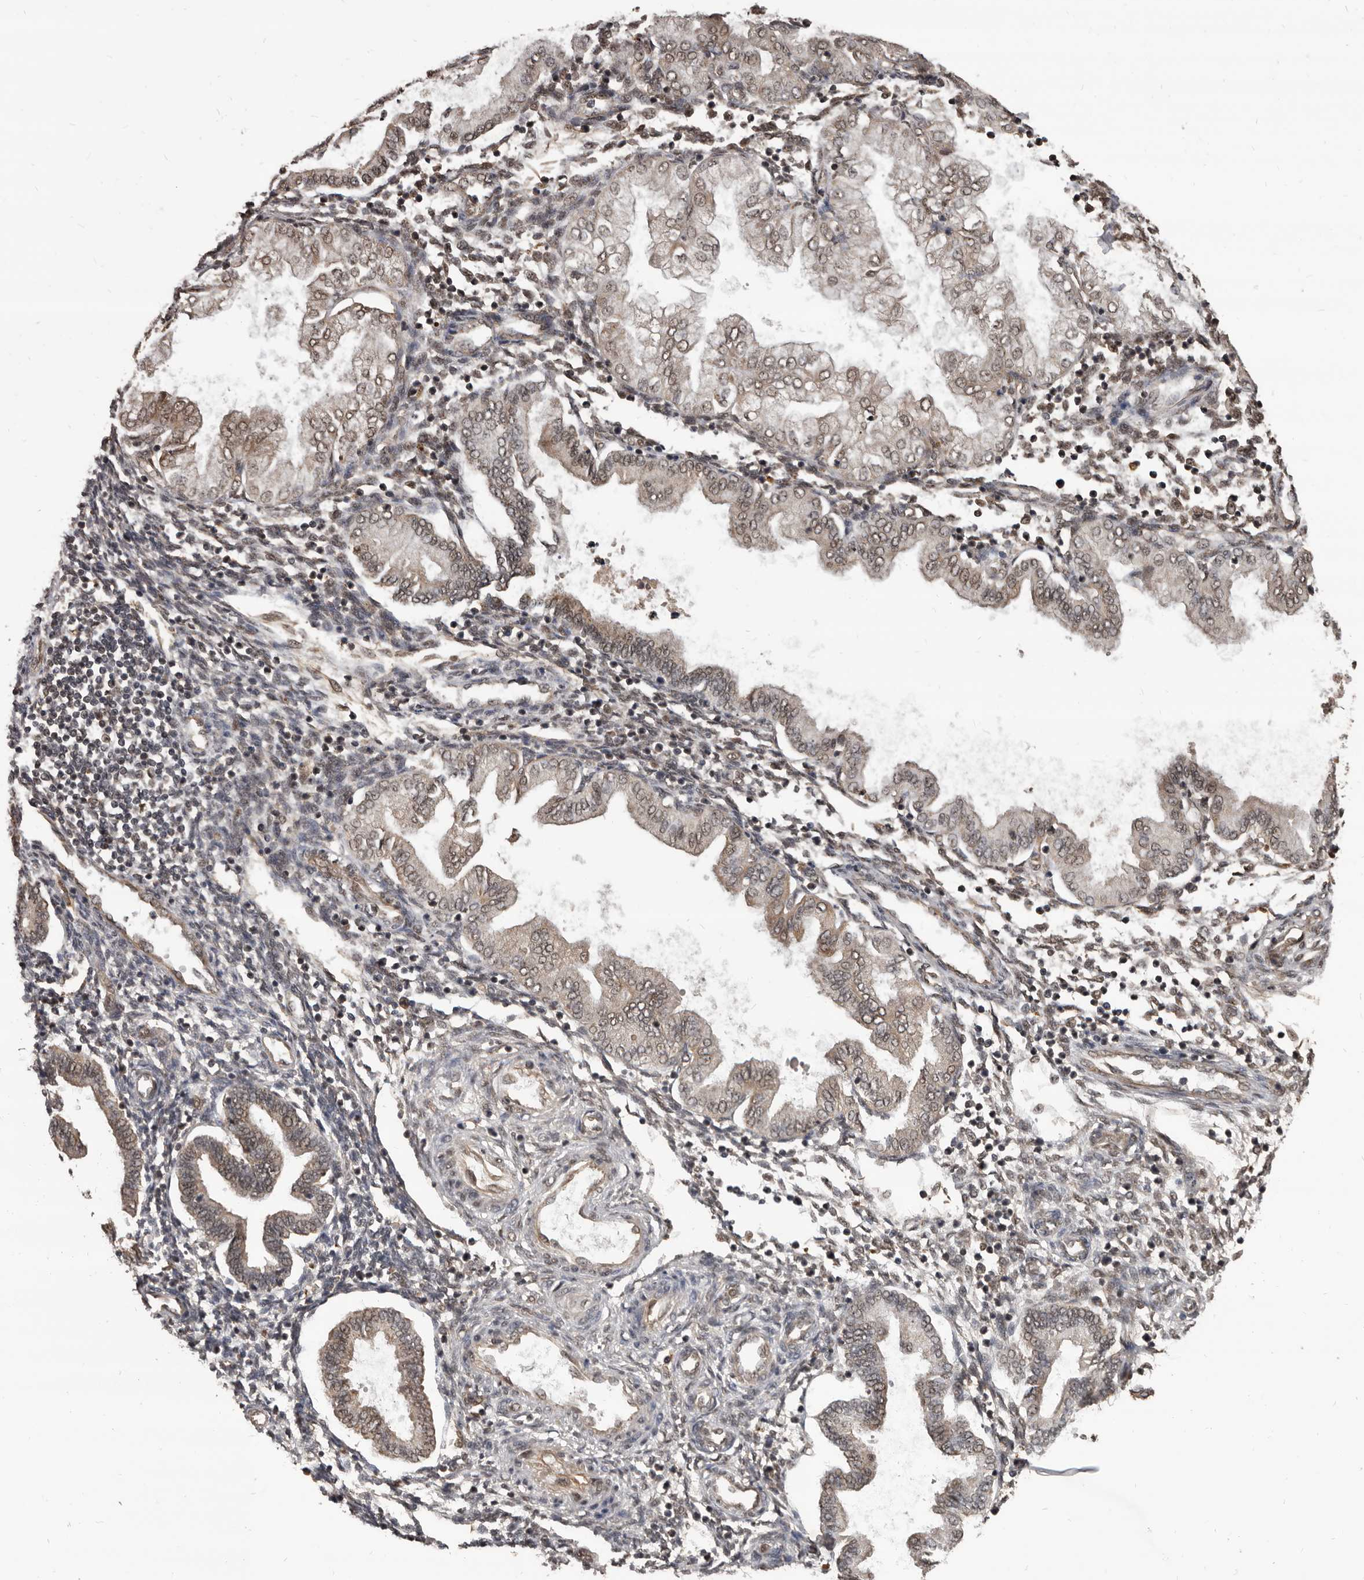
{"staining": {"intensity": "weak", "quantity": ">75%", "location": "nuclear"}, "tissue": "endometrium", "cell_type": "Cells in endometrial stroma", "image_type": "normal", "snomed": [{"axis": "morphology", "description": "Normal tissue, NOS"}, {"axis": "topography", "description": "Endometrium"}], "caption": "Immunohistochemistry histopathology image of benign endometrium: endometrium stained using IHC shows low levels of weak protein expression localized specifically in the nuclear of cells in endometrial stroma, appearing as a nuclear brown color.", "gene": "AHR", "patient": {"sex": "female", "age": 53}}